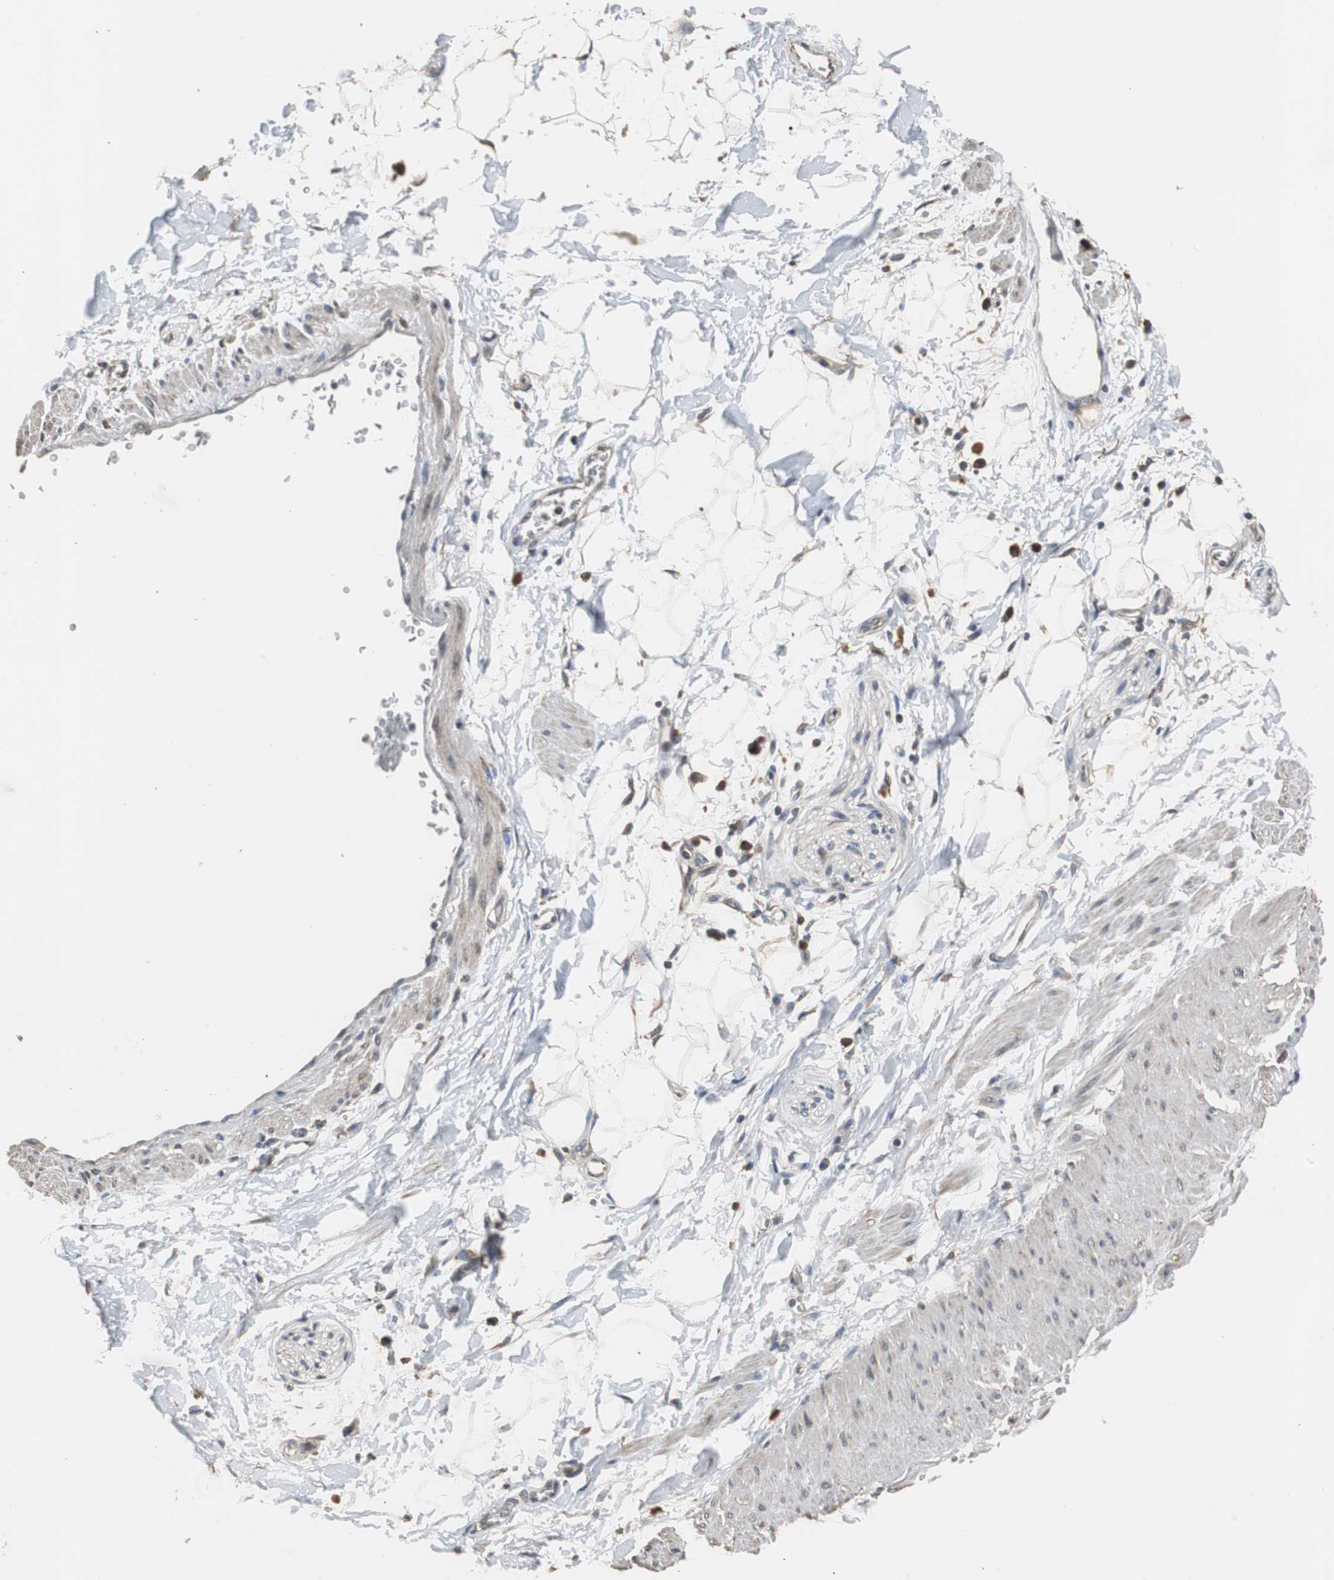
{"staining": {"intensity": "weak", "quantity": "25%-75%", "location": "cytoplasmic/membranous"}, "tissue": "adipose tissue", "cell_type": "Adipocytes", "image_type": "normal", "snomed": [{"axis": "morphology", "description": "Normal tissue, NOS"}, {"axis": "topography", "description": "Soft tissue"}], "caption": "Immunohistochemistry staining of benign adipose tissue, which displays low levels of weak cytoplasmic/membranous expression in about 25%-75% of adipocytes indicating weak cytoplasmic/membranous protein staining. The staining was performed using DAB (brown) for protein detection and nuclei were counterstained in hematoxylin (blue).", "gene": "HMGCL", "patient": {"sex": "male", "age": 72}}